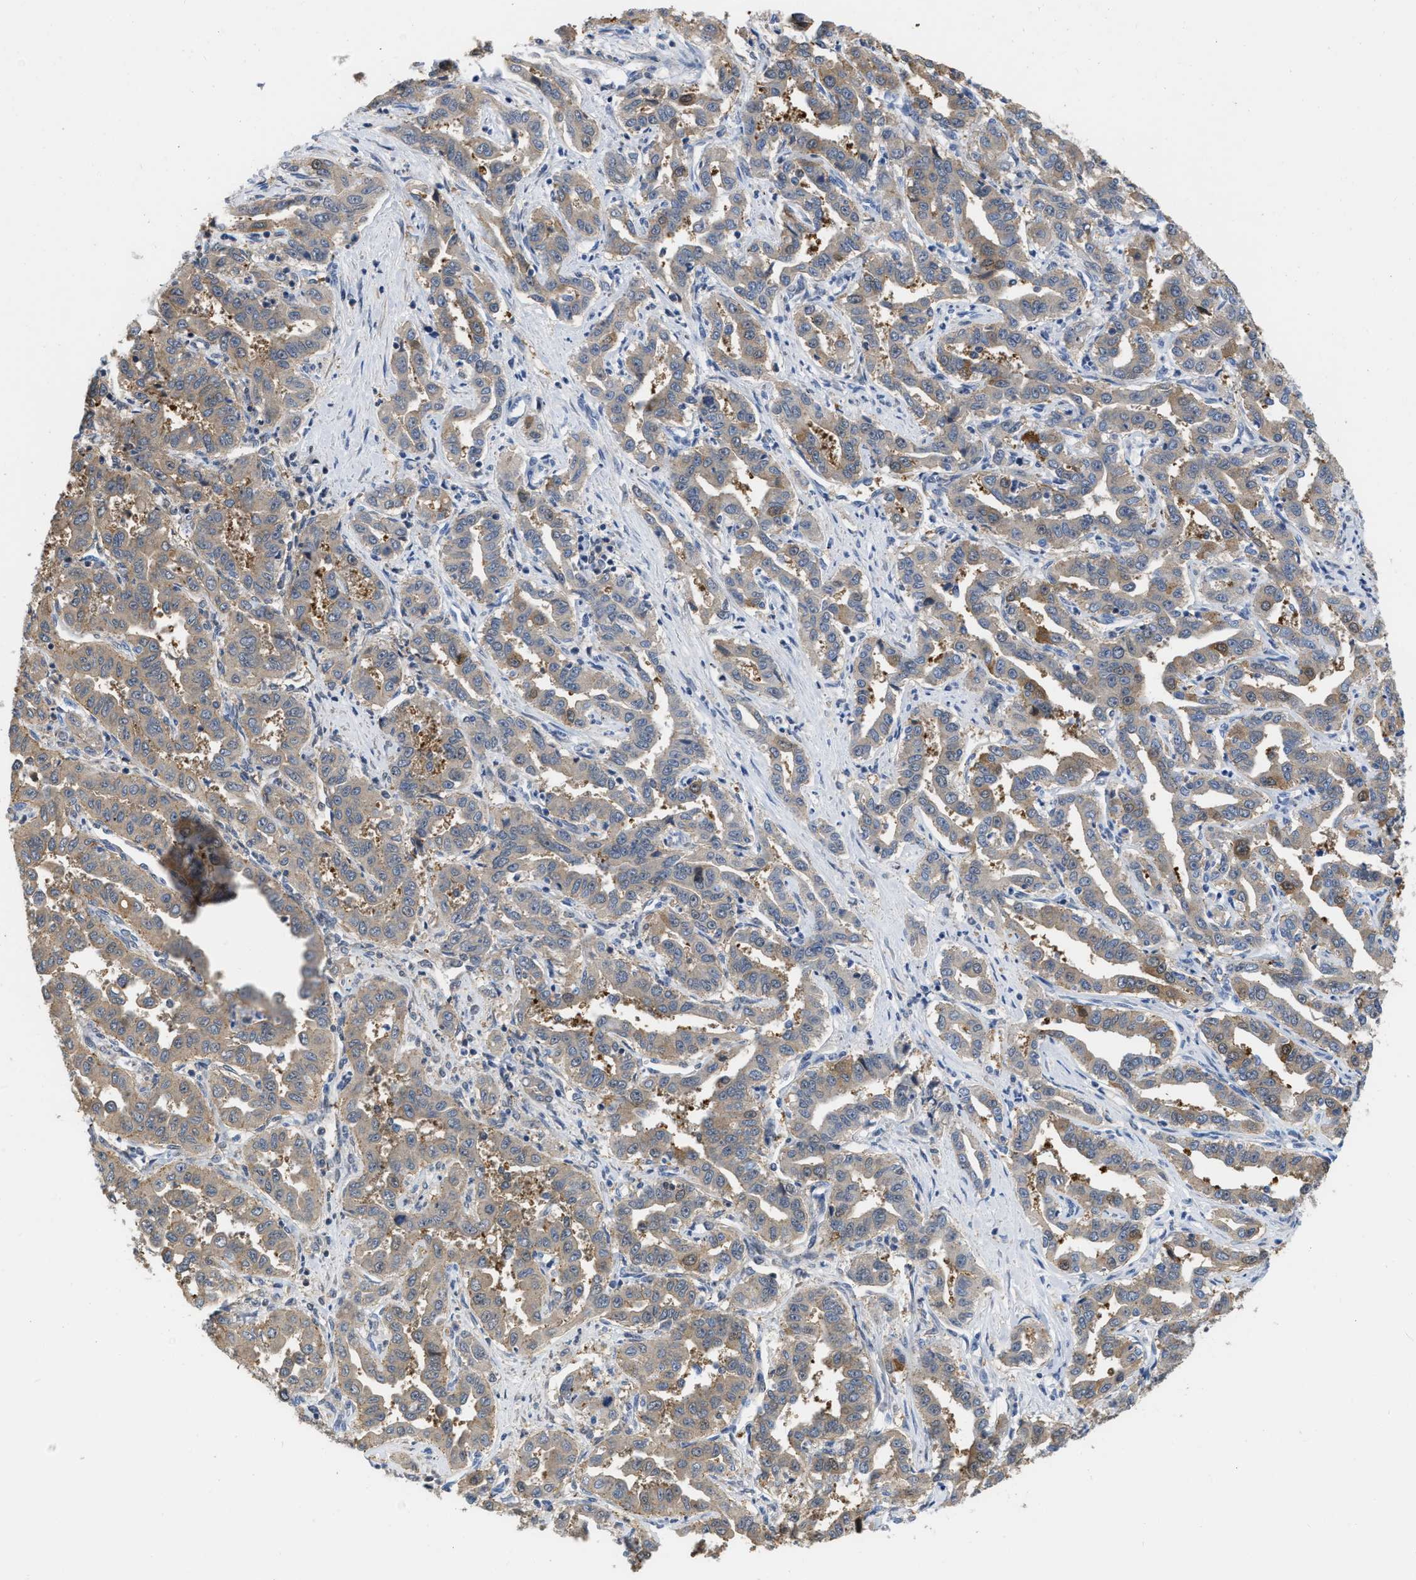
{"staining": {"intensity": "moderate", "quantity": ">75%", "location": "cytoplasmic/membranous"}, "tissue": "liver cancer", "cell_type": "Tumor cells", "image_type": "cancer", "snomed": [{"axis": "morphology", "description": "Cholangiocarcinoma"}, {"axis": "topography", "description": "Liver"}], "caption": "There is medium levels of moderate cytoplasmic/membranous expression in tumor cells of liver cancer (cholangiocarcinoma), as demonstrated by immunohistochemical staining (brown color).", "gene": "CRYM", "patient": {"sex": "male", "age": 59}}